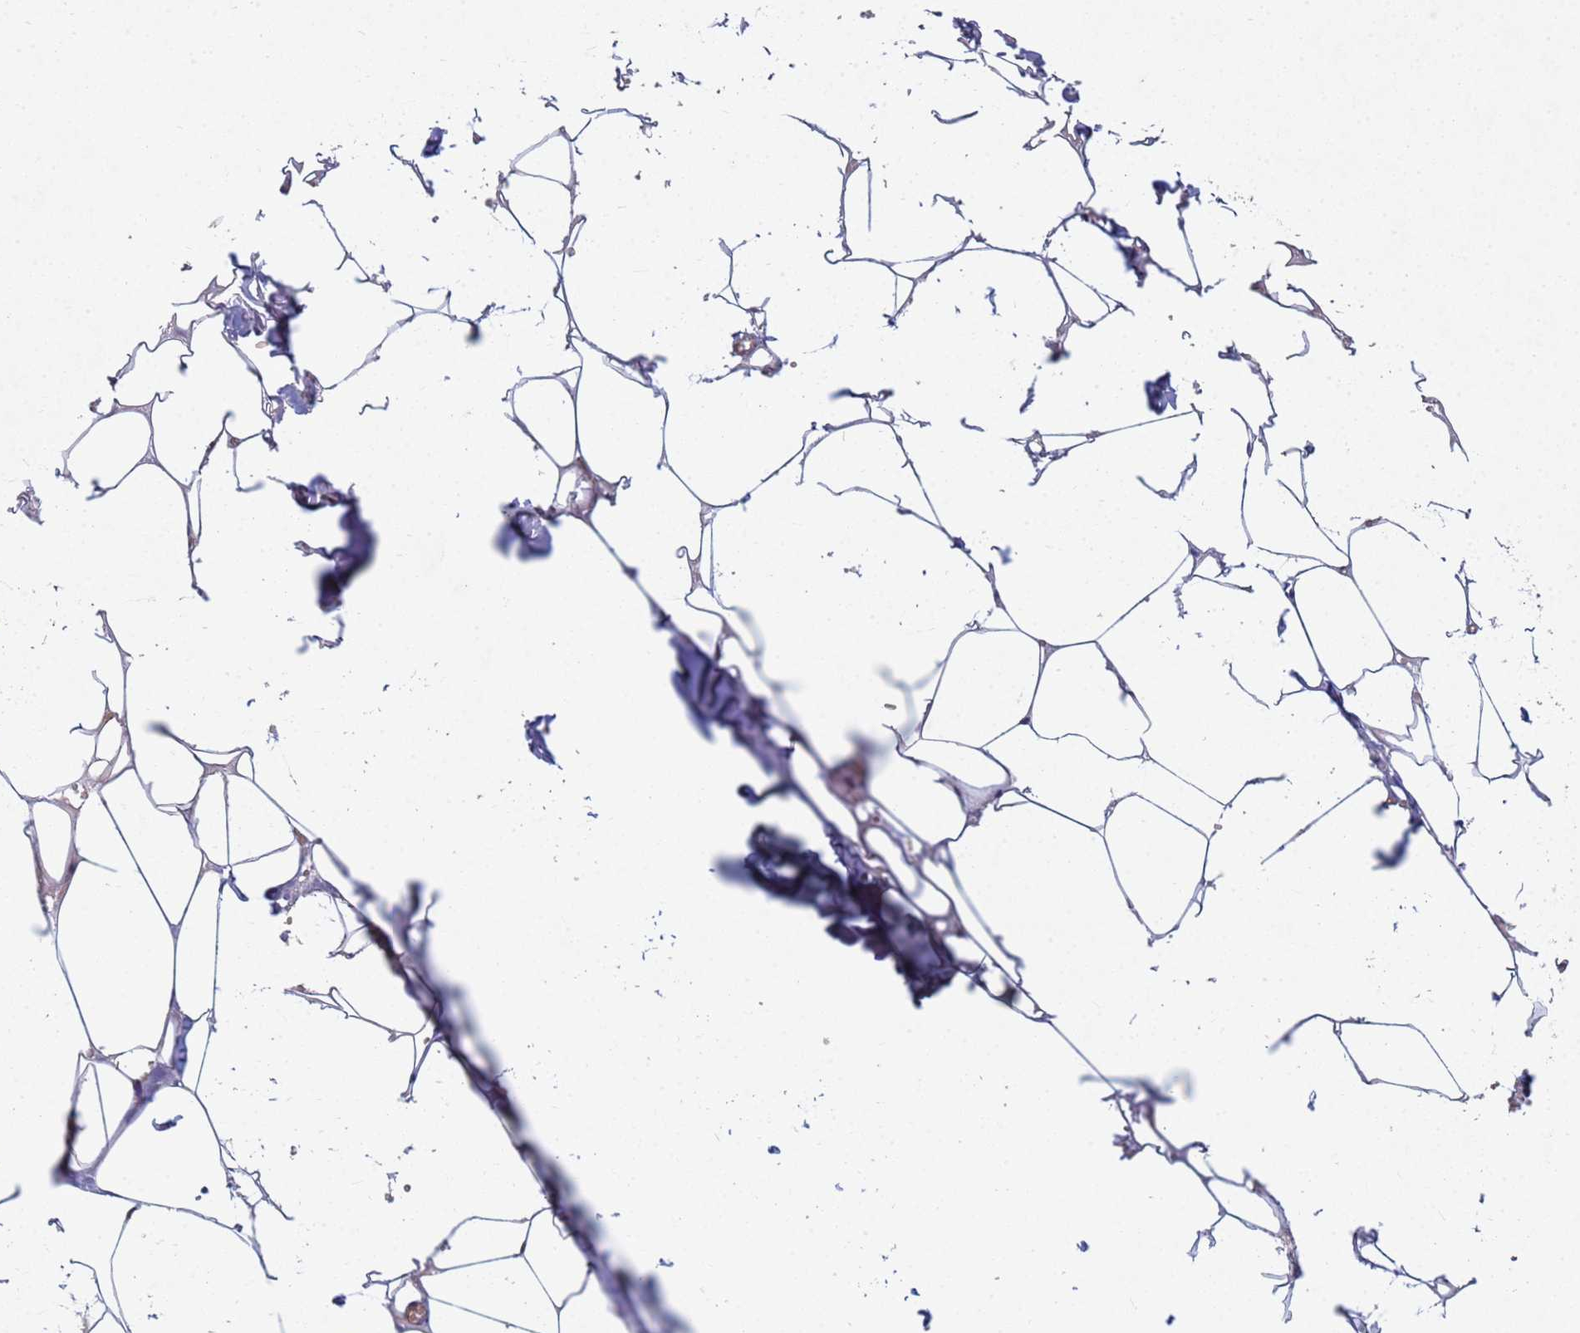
{"staining": {"intensity": "negative", "quantity": "none", "location": "none"}, "tissue": "adipose tissue", "cell_type": "Adipocytes", "image_type": "normal", "snomed": [{"axis": "morphology", "description": "Normal tissue, NOS"}, {"axis": "topography", "description": "Salivary gland"}, {"axis": "topography", "description": "Peripheral nerve tissue"}], "caption": "The micrograph demonstrates no staining of adipocytes in benign adipose tissue. (DAB IHC, high magnification).", "gene": "TNPO2", "patient": {"sex": "male", "age": 38}}